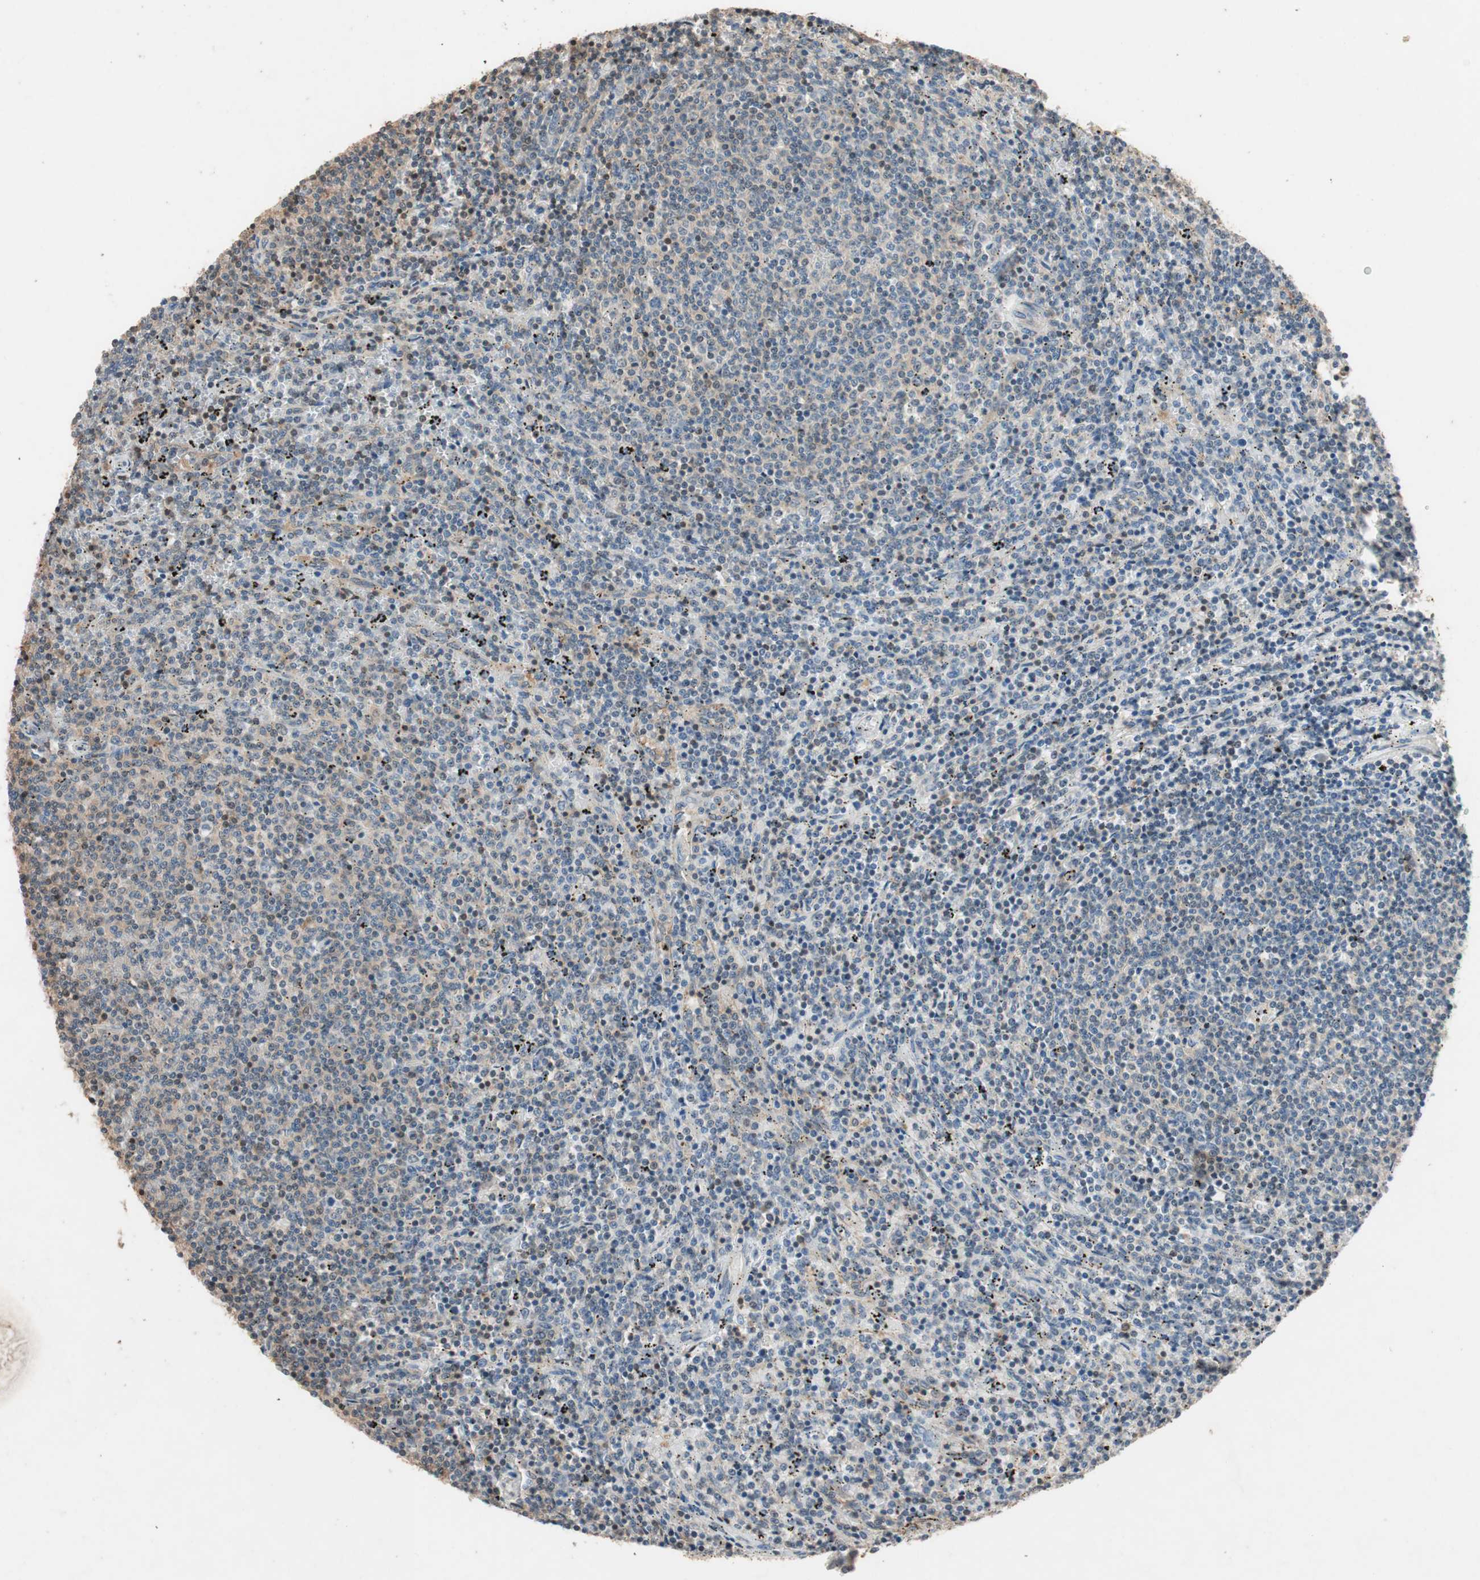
{"staining": {"intensity": "negative", "quantity": "none", "location": "none"}, "tissue": "lymphoma", "cell_type": "Tumor cells", "image_type": "cancer", "snomed": [{"axis": "morphology", "description": "Malignant lymphoma, non-Hodgkin's type, Low grade"}, {"axis": "topography", "description": "Spleen"}], "caption": "Malignant lymphoma, non-Hodgkin's type (low-grade) stained for a protein using immunohistochemistry demonstrates no staining tumor cells.", "gene": "SERPINB5", "patient": {"sex": "female", "age": 50}}